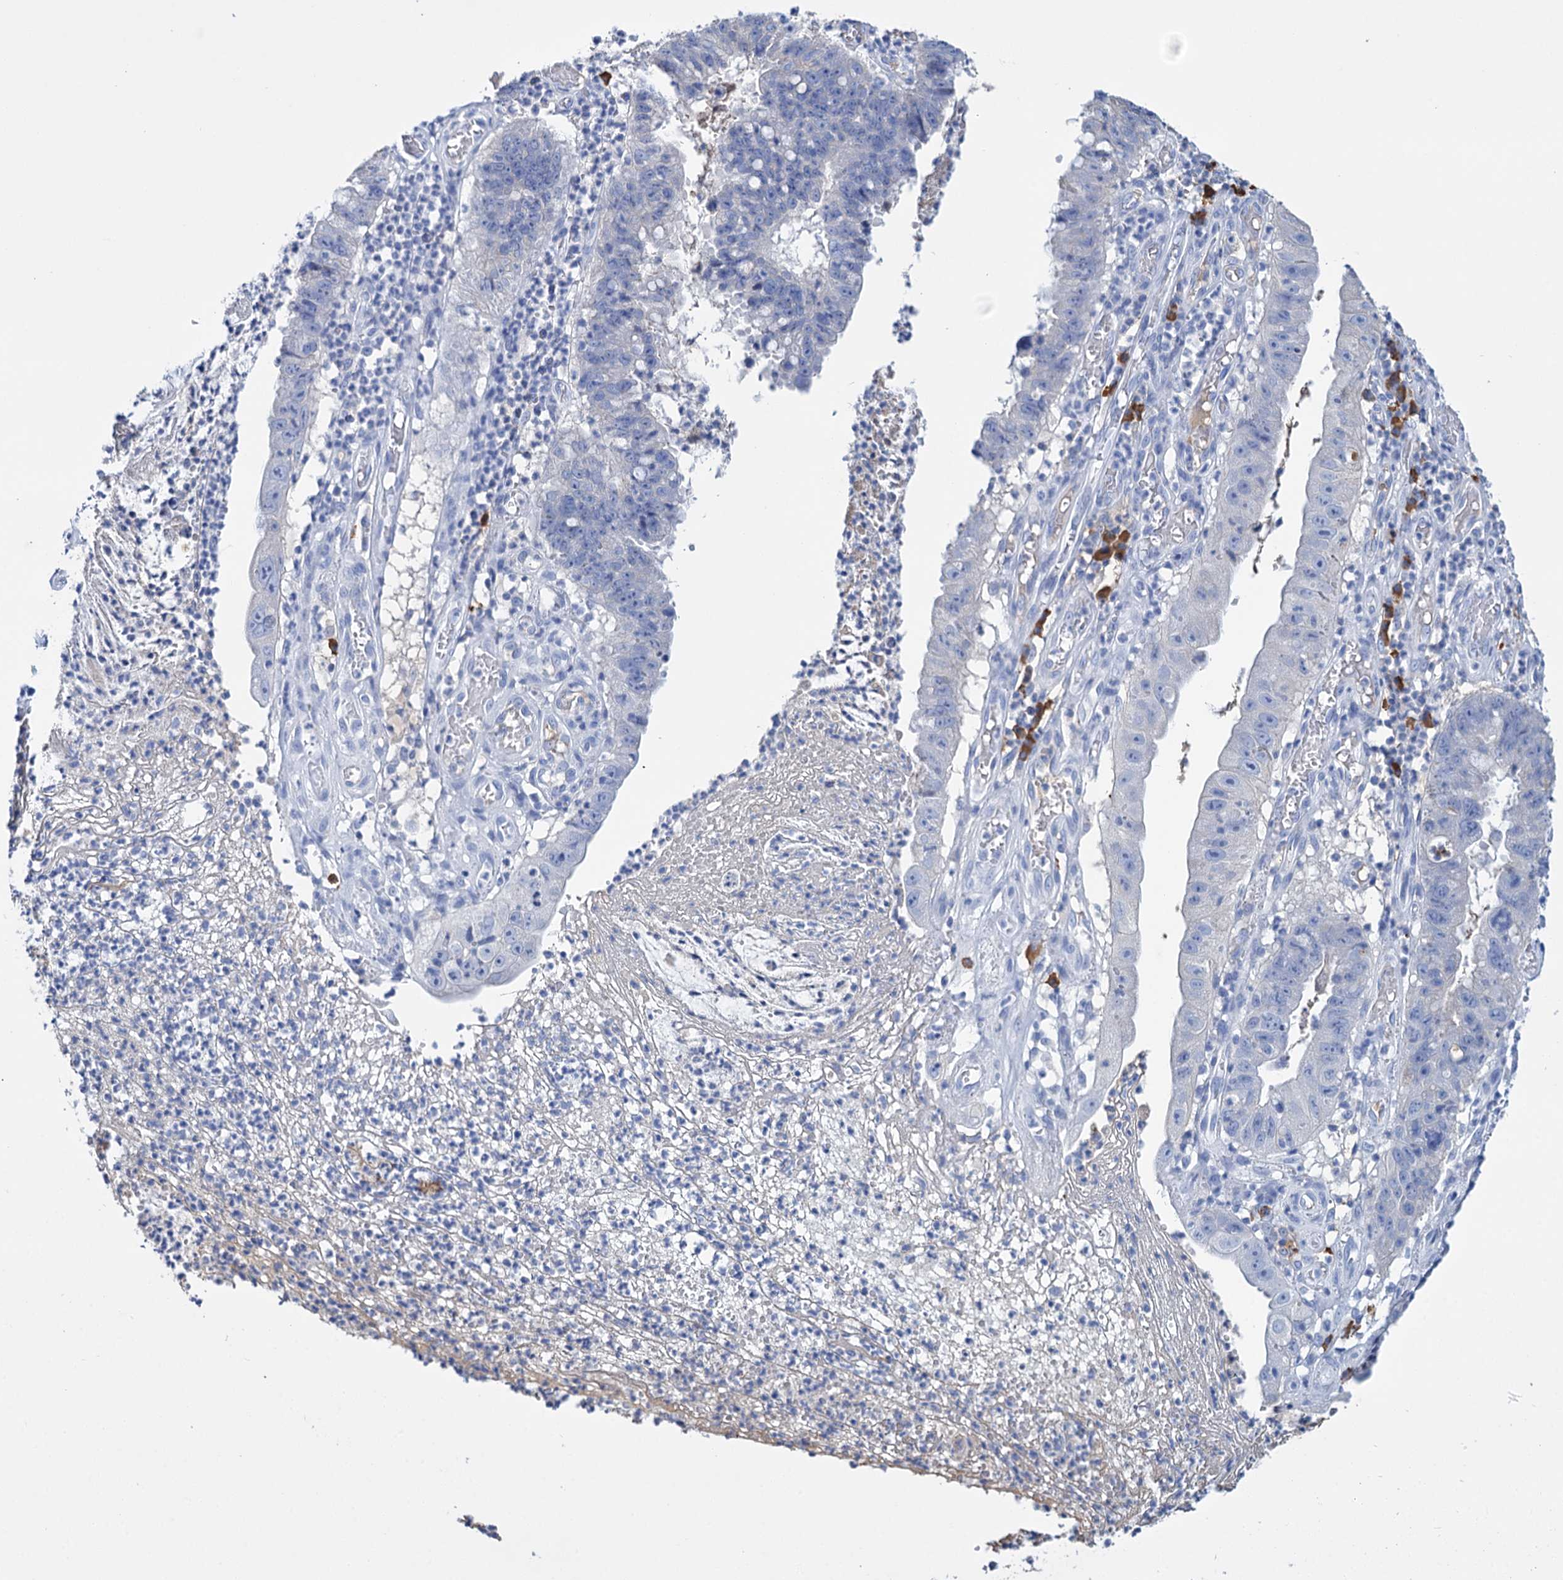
{"staining": {"intensity": "negative", "quantity": "none", "location": "none"}, "tissue": "stomach cancer", "cell_type": "Tumor cells", "image_type": "cancer", "snomed": [{"axis": "morphology", "description": "Adenocarcinoma, NOS"}, {"axis": "topography", "description": "Stomach"}], "caption": "Tumor cells show no significant positivity in stomach cancer. The staining is performed using DAB (3,3'-diaminobenzidine) brown chromogen with nuclei counter-stained in using hematoxylin.", "gene": "FBXW12", "patient": {"sex": "male", "age": 59}}